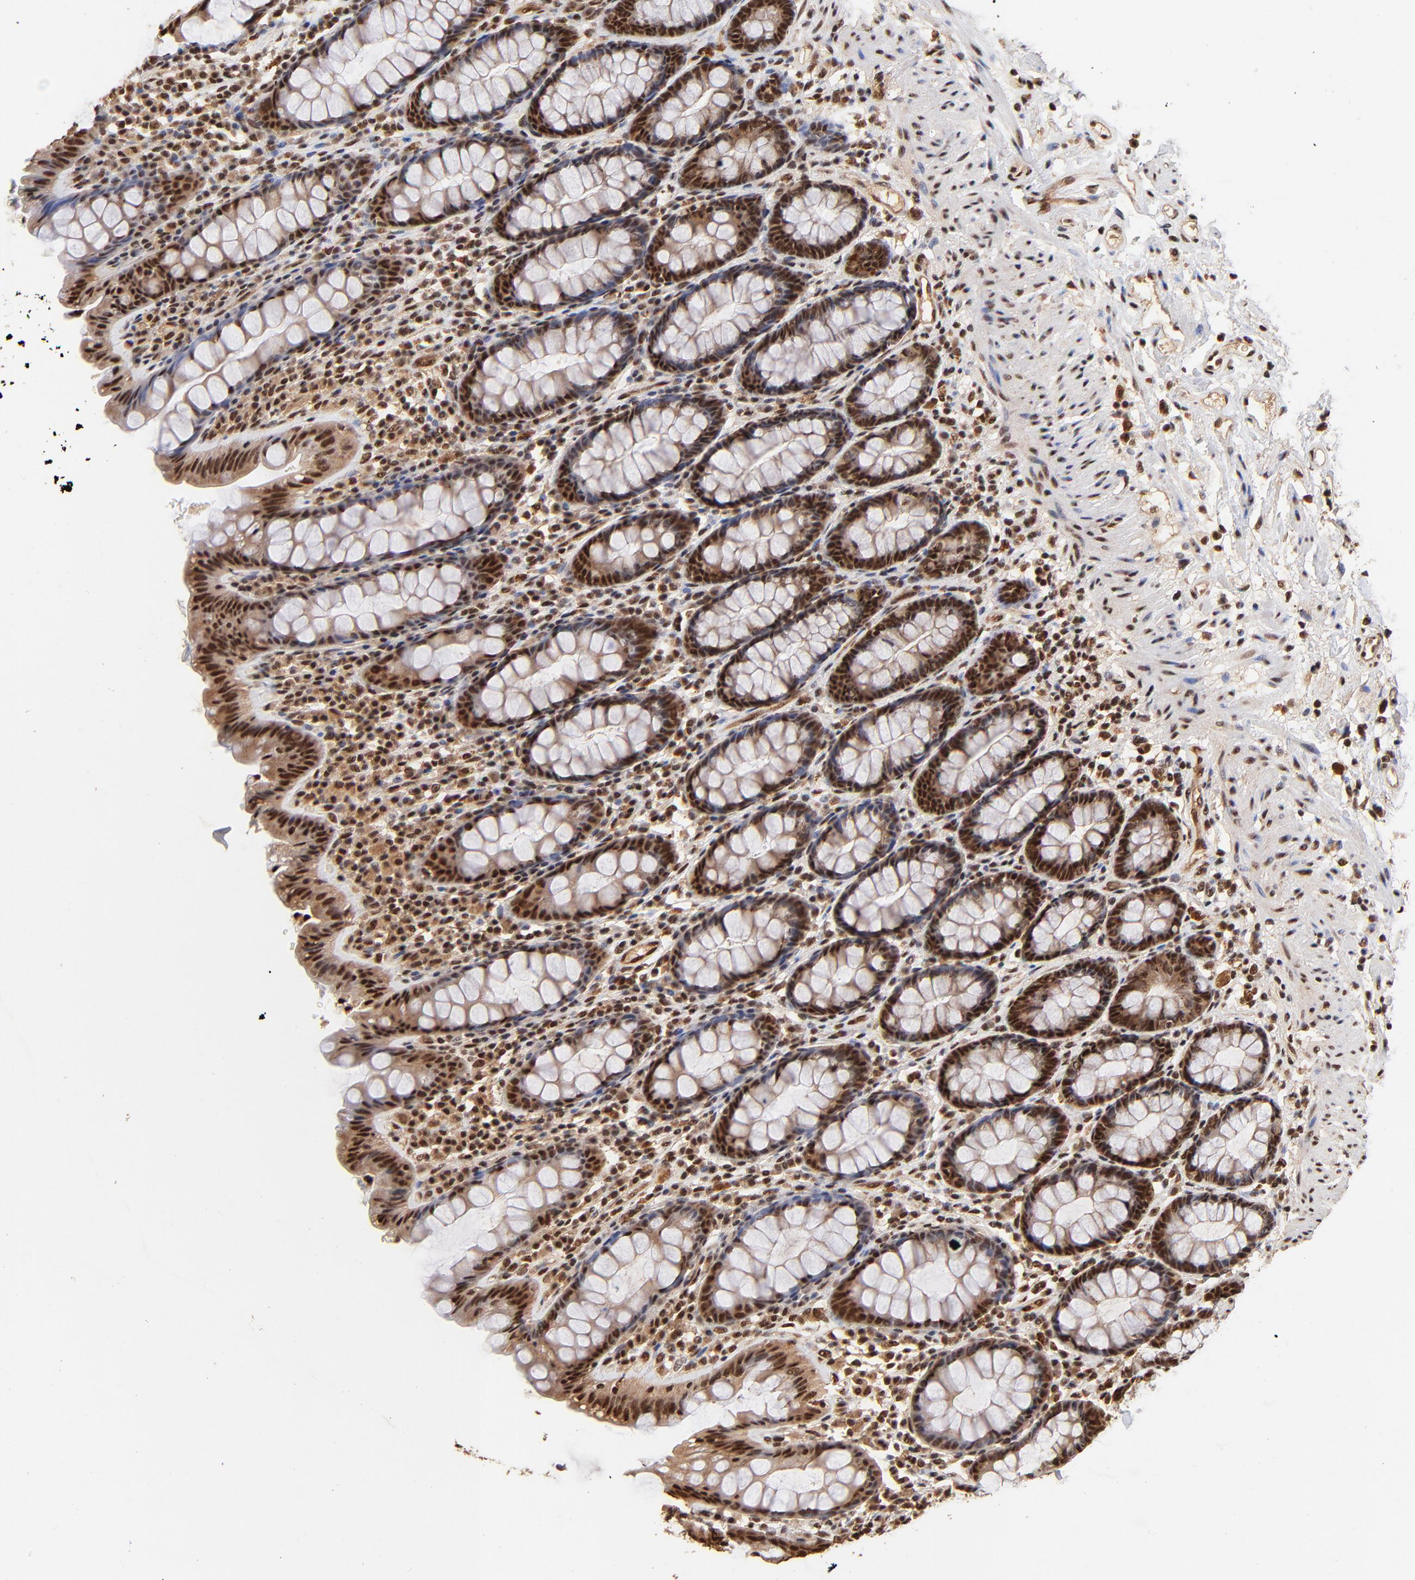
{"staining": {"intensity": "strong", "quantity": ">75%", "location": "cytoplasmic/membranous,nuclear"}, "tissue": "rectum", "cell_type": "Glandular cells", "image_type": "normal", "snomed": [{"axis": "morphology", "description": "Normal tissue, NOS"}, {"axis": "topography", "description": "Rectum"}], "caption": "Rectum stained for a protein demonstrates strong cytoplasmic/membranous,nuclear positivity in glandular cells.", "gene": "MED12", "patient": {"sex": "male", "age": 92}}